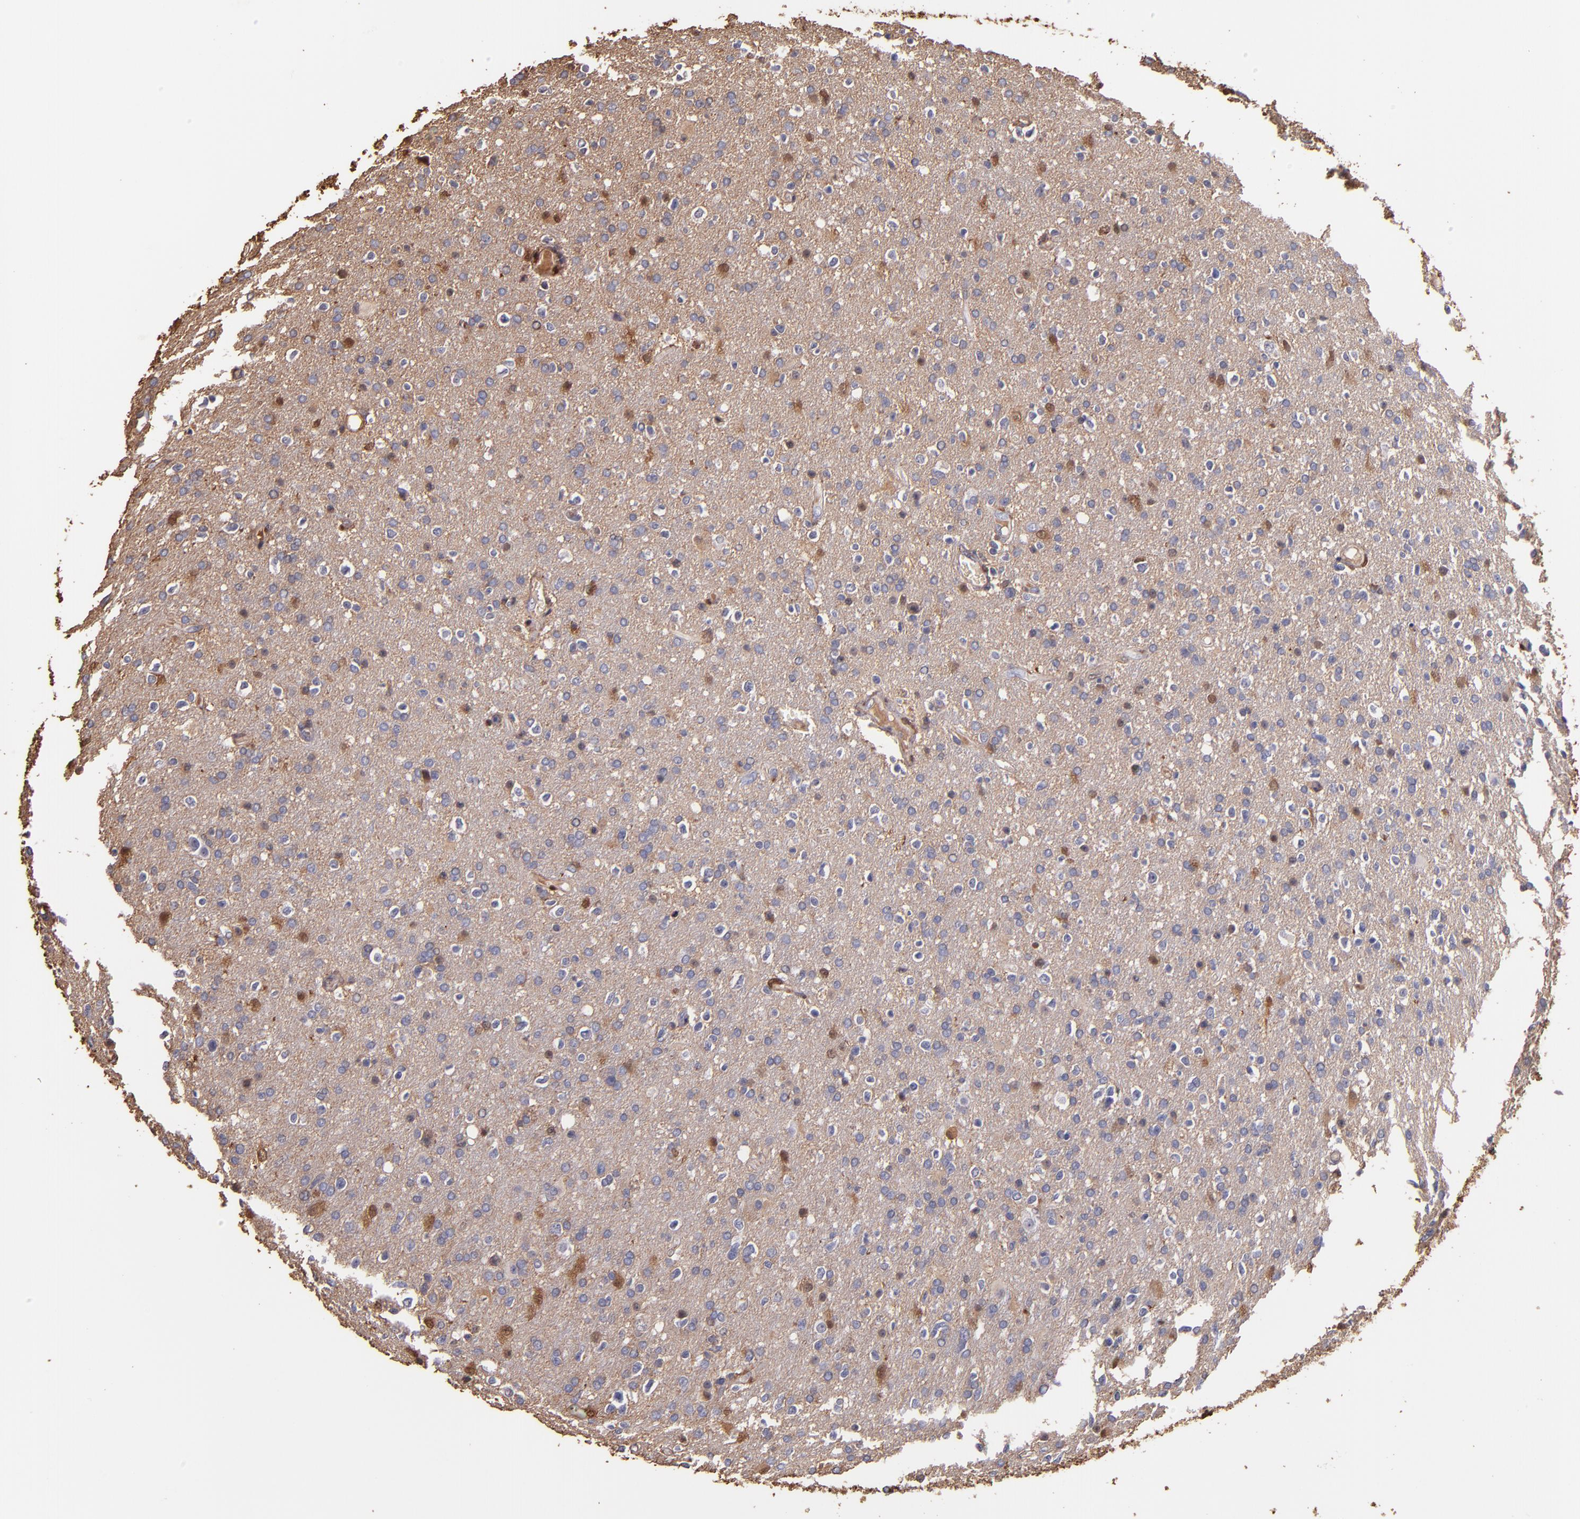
{"staining": {"intensity": "moderate", "quantity": "<25%", "location": "cytoplasmic/membranous,nuclear"}, "tissue": "glioma", "cell_type": "Tumor cells", "image_type": "cancer", "snomed": [{"axis": "morphology", "description": "Glioma, malignant, High grade"}, {"axis": "topography", "description": "Brain"}], "caption": "This image displays IHC staining of high-grade glioma (malignant), with low moderate cytoplasmic/membranous and nuclear positivity in approximately <25% of tumor cells.", "gene": "S100A6", "patient": {"sex": "male", "age": 33}}